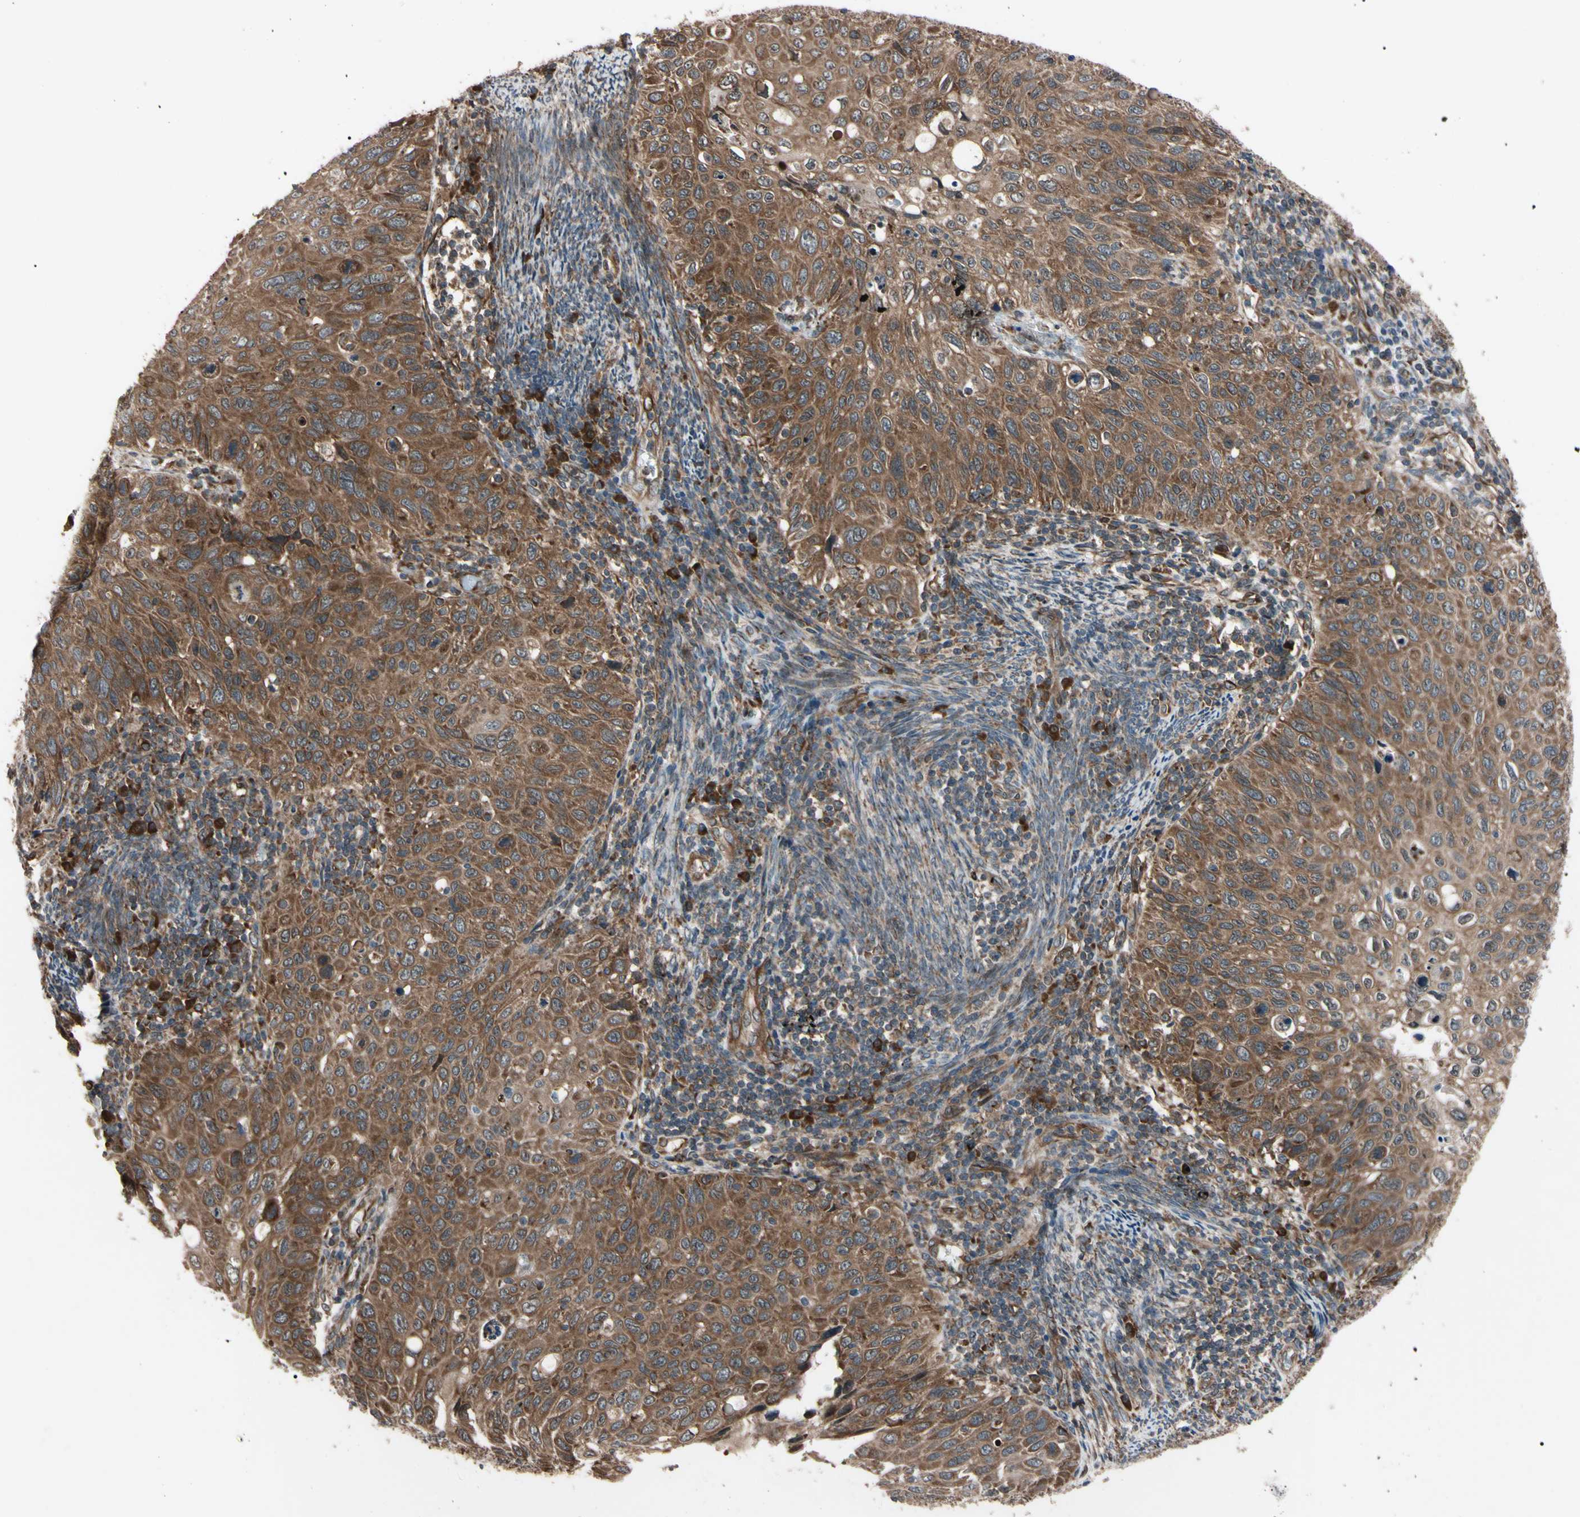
{"staining": {"intensity": "strong", "quantity": ">75%", "location": "cytoplasmic/membranous"}, "tissue": "cervical cancer", "cell_type": "Tumor cells", "image_type": "cancer", "snomed": [{"axis": "morphology", "description": "Squamous cell carcinoma, NOS"}, {"axis": "topography", "description": "Cervix"}], "caption": "A brown stain highlights strong cytoplasmic/membranous staining of a protein in cervical squamous cell carcinoma tumor cells.", "gene": "GUCY1B1", "patient": {"sex": "female", "age": 70}}